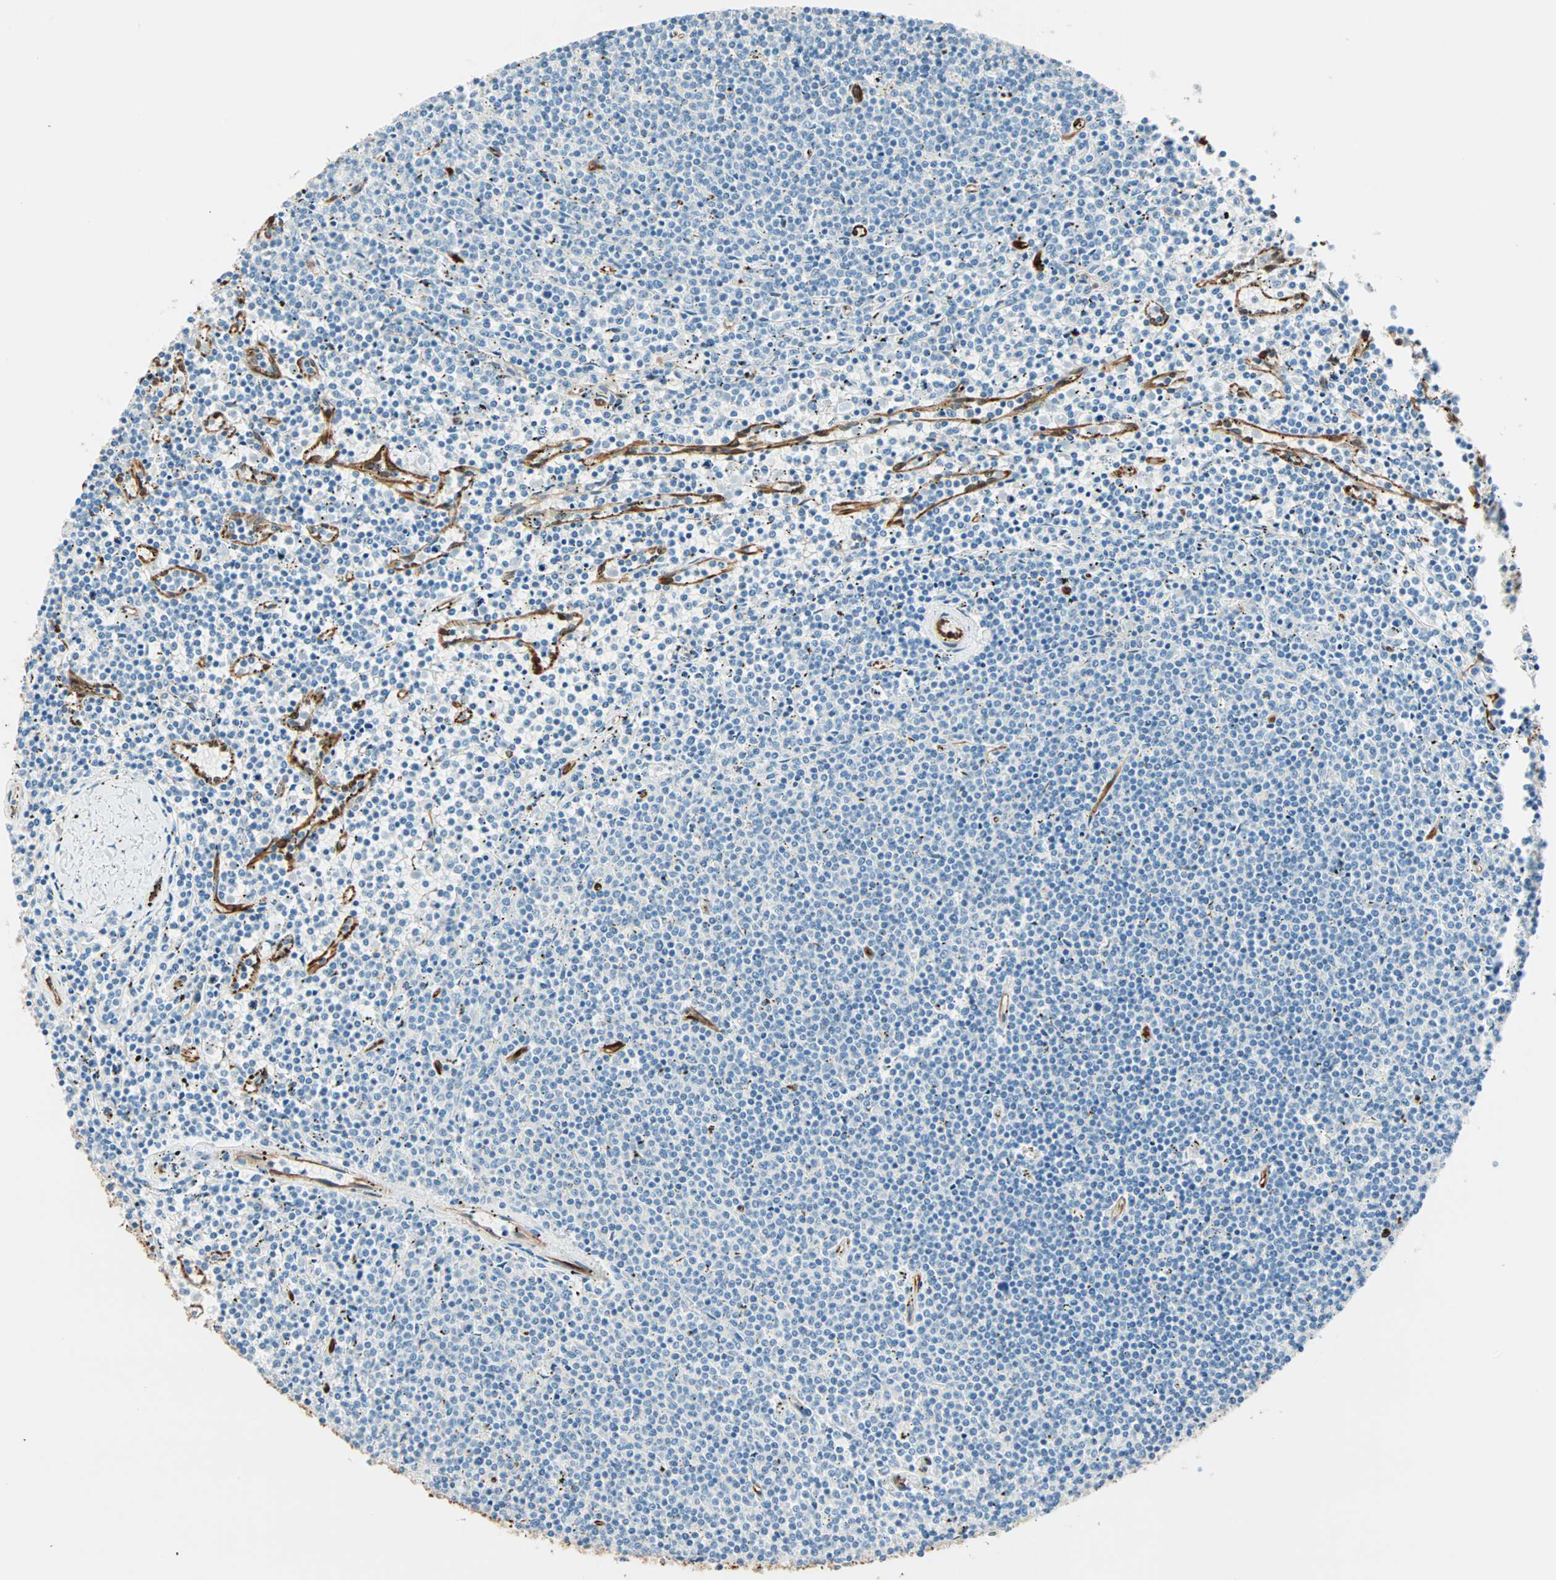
{"staining": {"intensity": "negative", "quantity": "none", "location": "none"}, "tissue": "lymphoma", "cell_type": "Tumor cells", "image_type": "cancer", "snomed": [{"axis": "morphology", "description": "Malignant lymphoma, non-Hodgkin's type, Low grade"}, {"axis": "topography", "description": "Spleen"}], "caption": "This photomicrograph is of low-grade malignant lymphoma, non-Hodgkin's type stained with immunohistochemistry (IHC) to label a protein in brown with the nuclei are counter-stained blue. There is no staining in tumor cells. Nuclei are stained in blue.", "gene": "NES", "patient": {"sex": "female", "age": 50}}